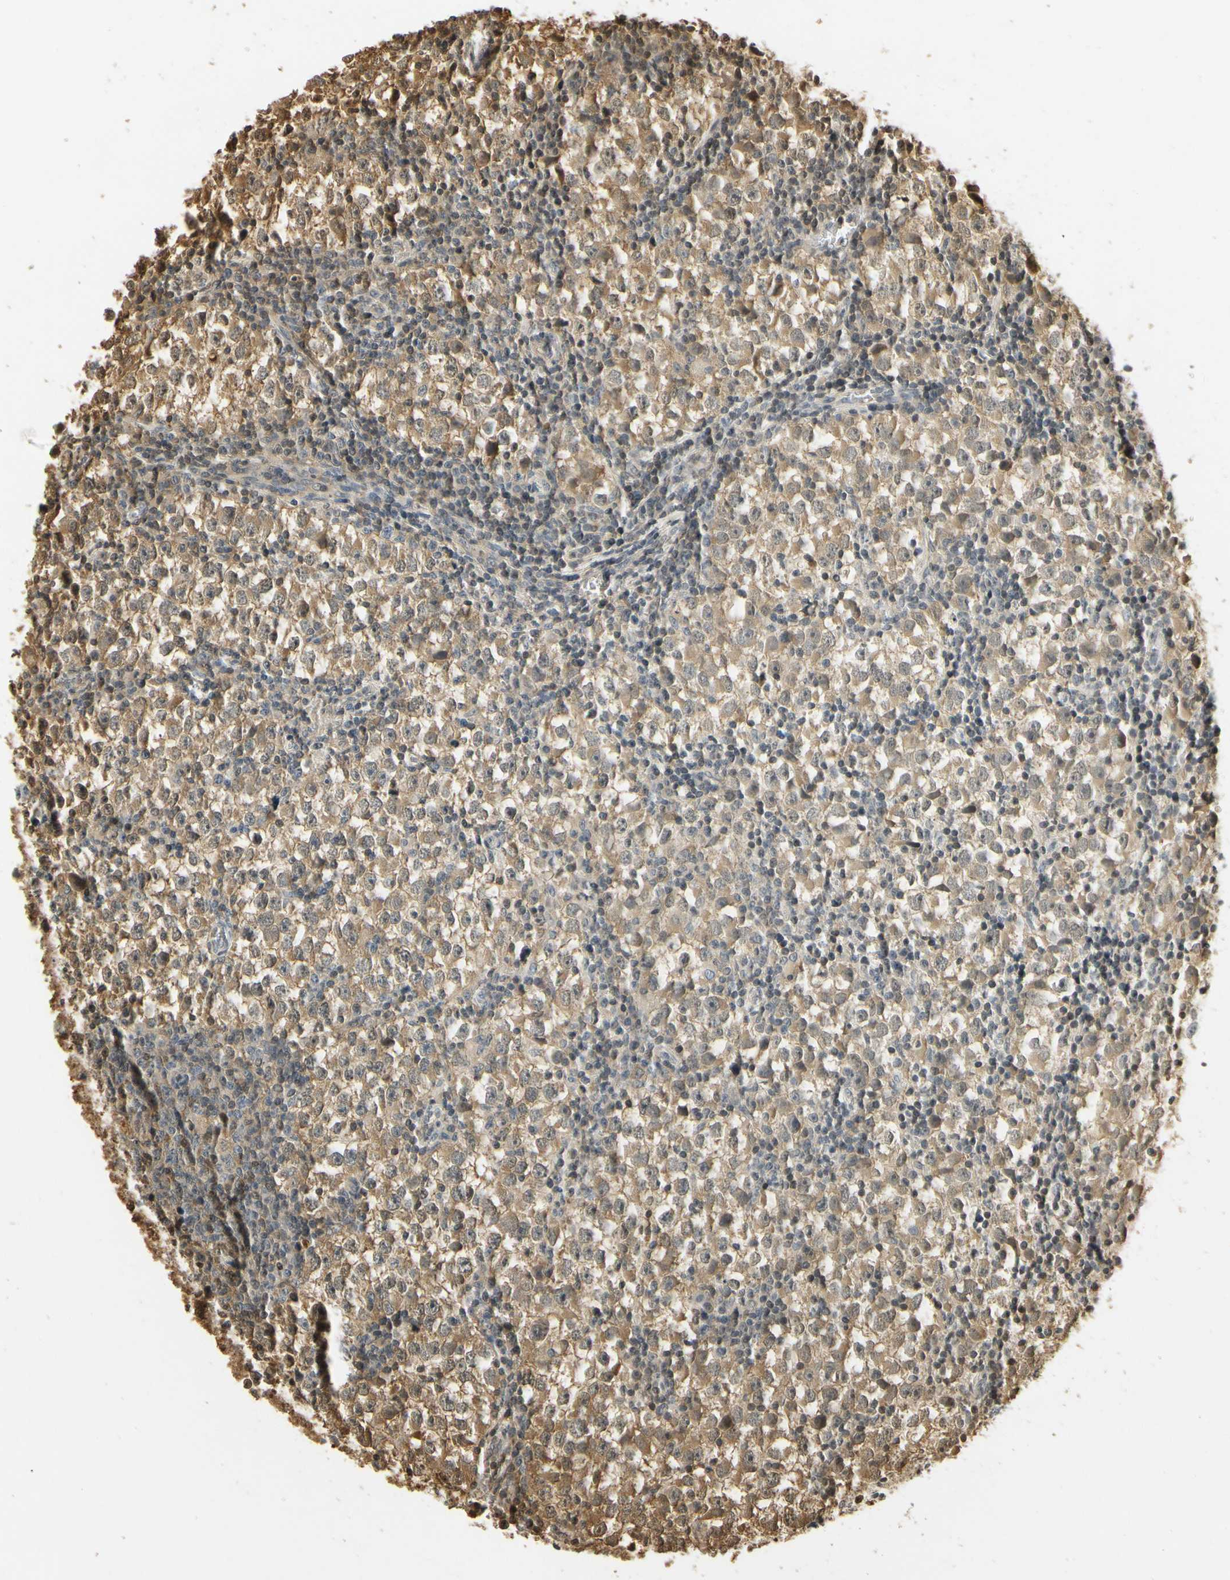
{"staining": {"intensity": "moderate", "quantity": ">75%", "location": "cytoplasmic/membranous"}, "tissue": "testis cancer", "cell_type": "Tumor cells", "image_type": "cancer", "snomed": [{"axis": "morphology", "description": "Seminoma, NOS"}, {"axis": "topography", "description": "Testis"}], "caption": "Immunohistochemical staining of testis seminoma demonstrates moderate cytoplasmic/membranous protein staining in about >75% of tumor cells.", "gene": "SOD1", "patient": {"sex": "male", "age": 65}}